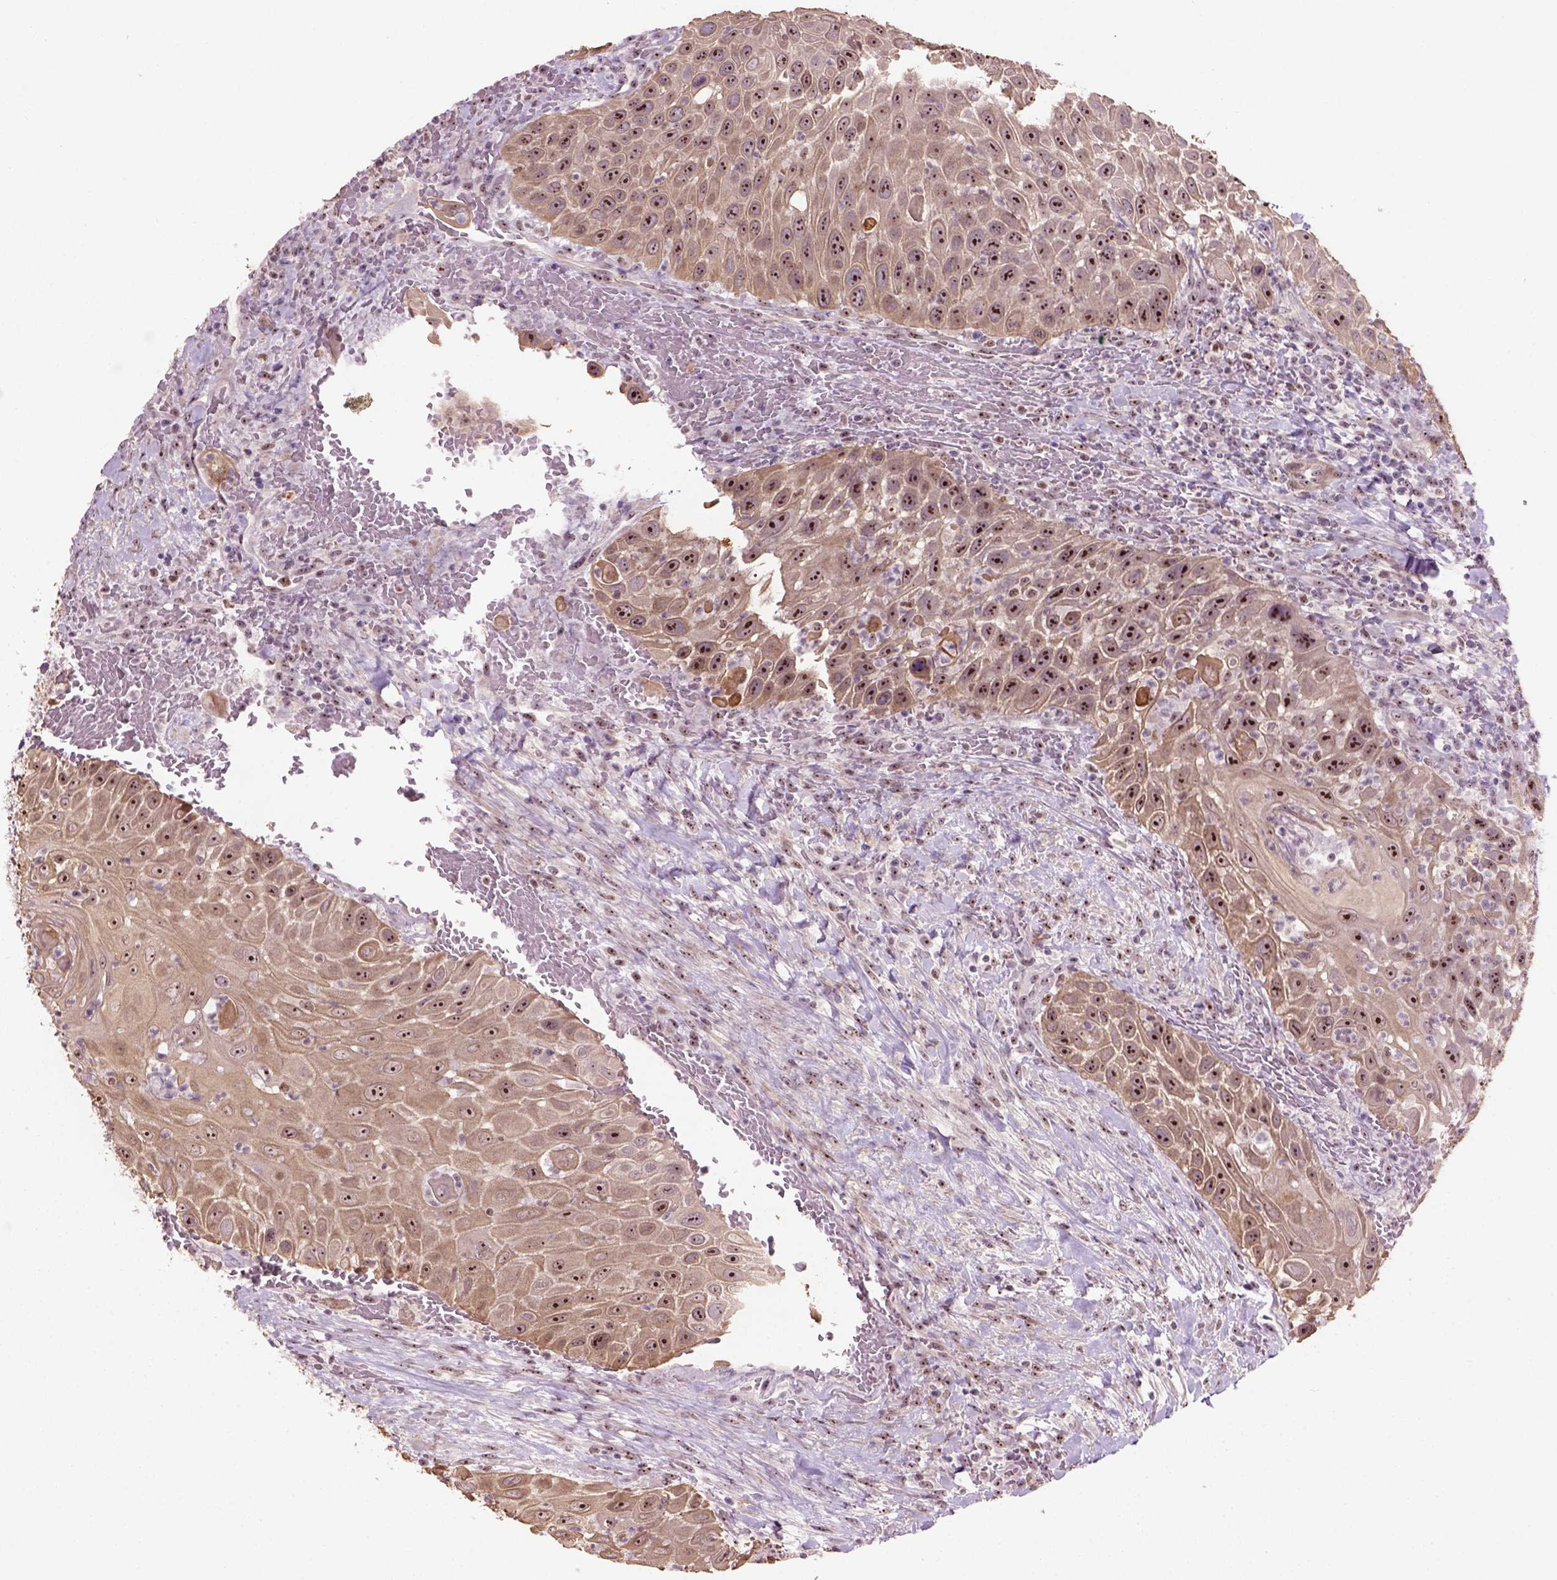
{"staining": {"intensity": "strong", "quantity": ">75%", "location": "nuclear"}, "tissue": "head and neck cancer", "cell_type": "Tumor cells", "image_type": "cancer", "snomed": [{"axis": "morphology", "description": "Squamous cell carcinoma, NOS"}, {"axis": "topography", "description": "Head-Neck"}], "caption": "Tumor cells show high levels of strong nuclear expression in approximately >75% of cells in head and neck cancer. (DAB IHC, brown staining for protein, blue staining for nuclei).", "gene": "RRS1", "patient": {"sex": "male", "age": 69}}